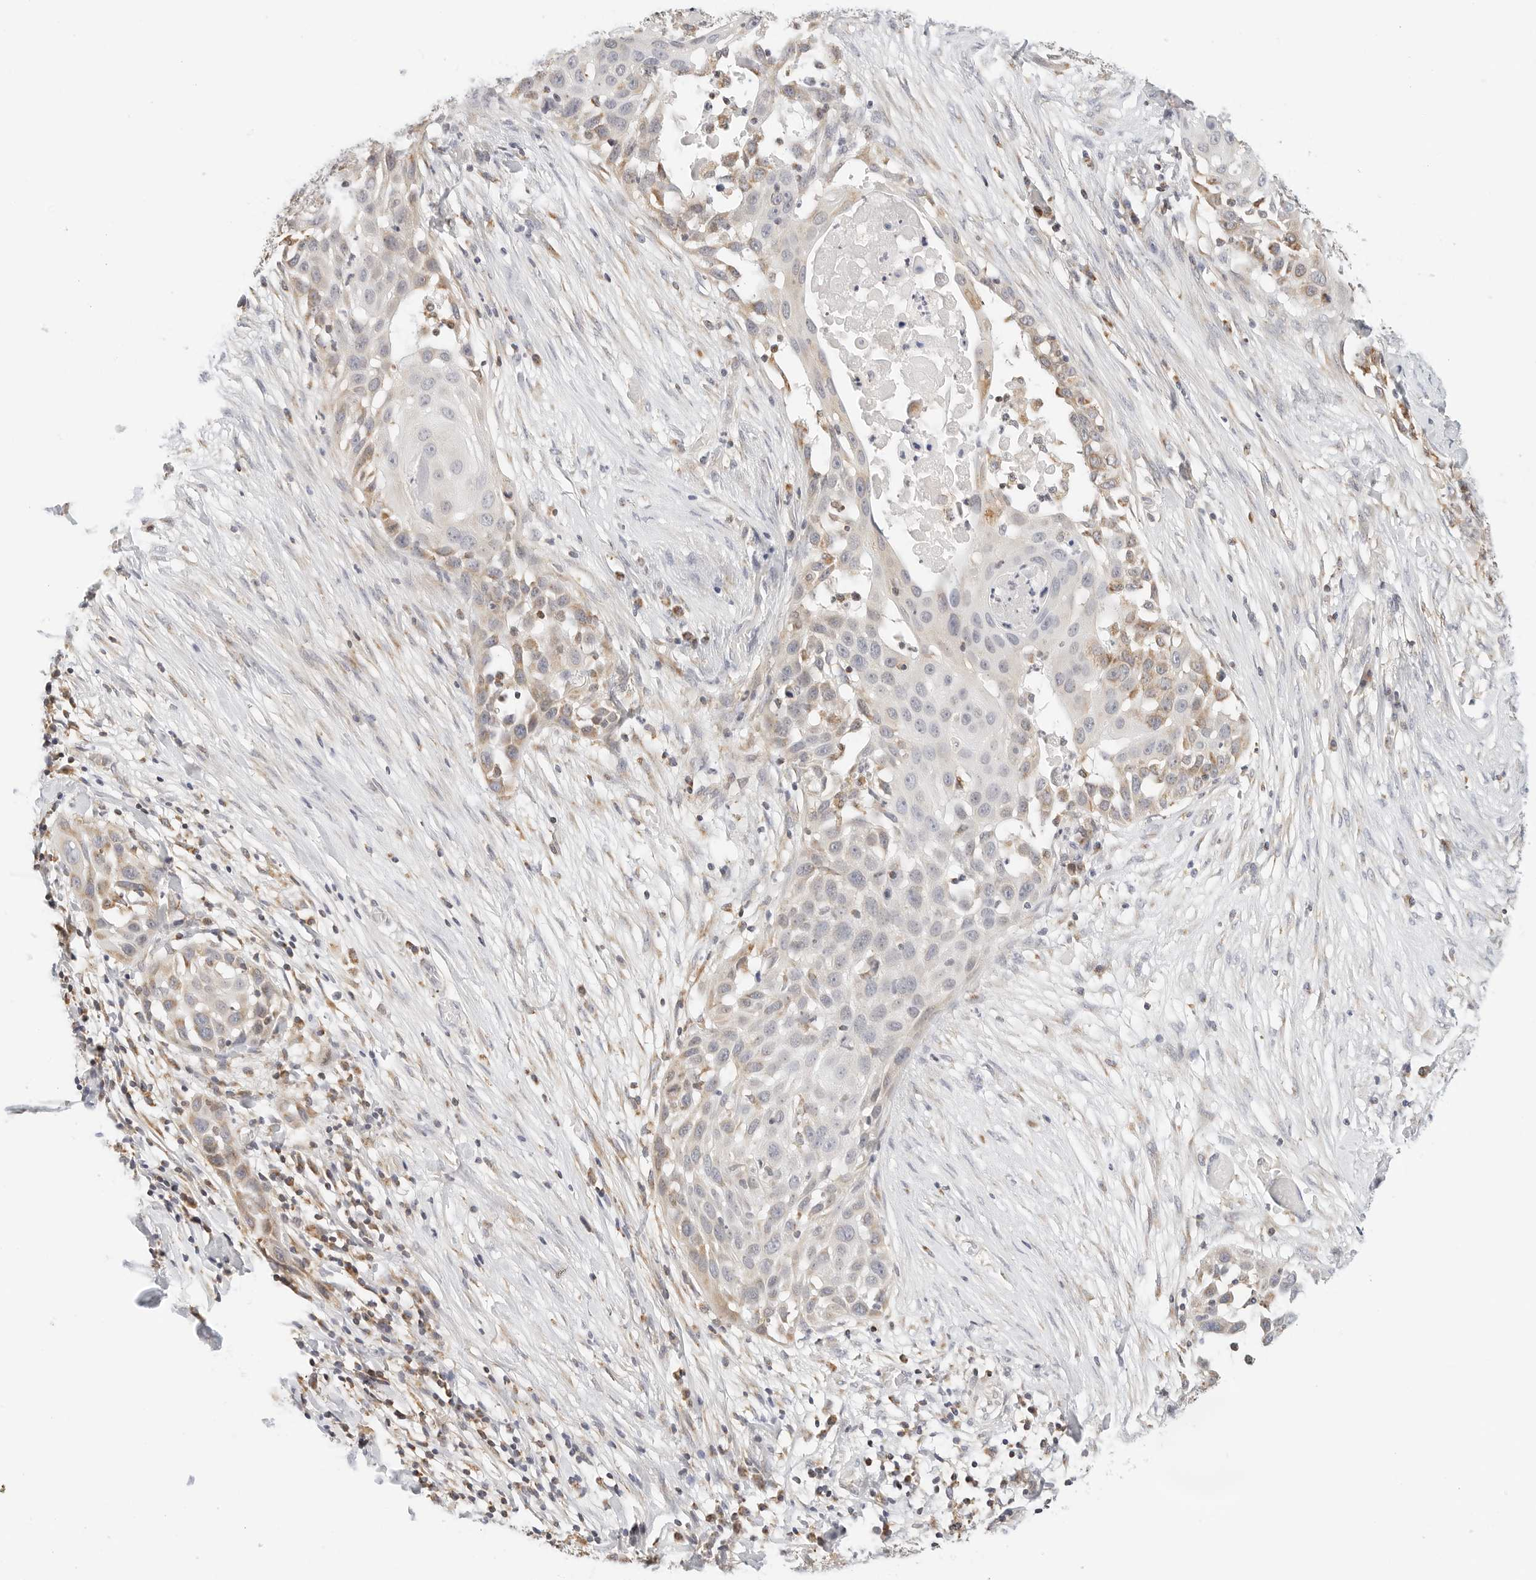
{"staining": {"intensity": "weak", "quantity": "<25%", "location": "cytoplasmic/membranous"}, "tissue": "skin cancer", "cell_type": "Tumor cells", "image_type": "cancer", "snomed": [{"axis": "morphology", "description": "Squamous cell carcinoma, NOS"}, {"axis": "topography", "description": "Skin"}], "caption": "Tumor cells show no significant positivity in skin cancer.", "gene": "ATL1", "patient": {"sex": "female", "age": 44}}